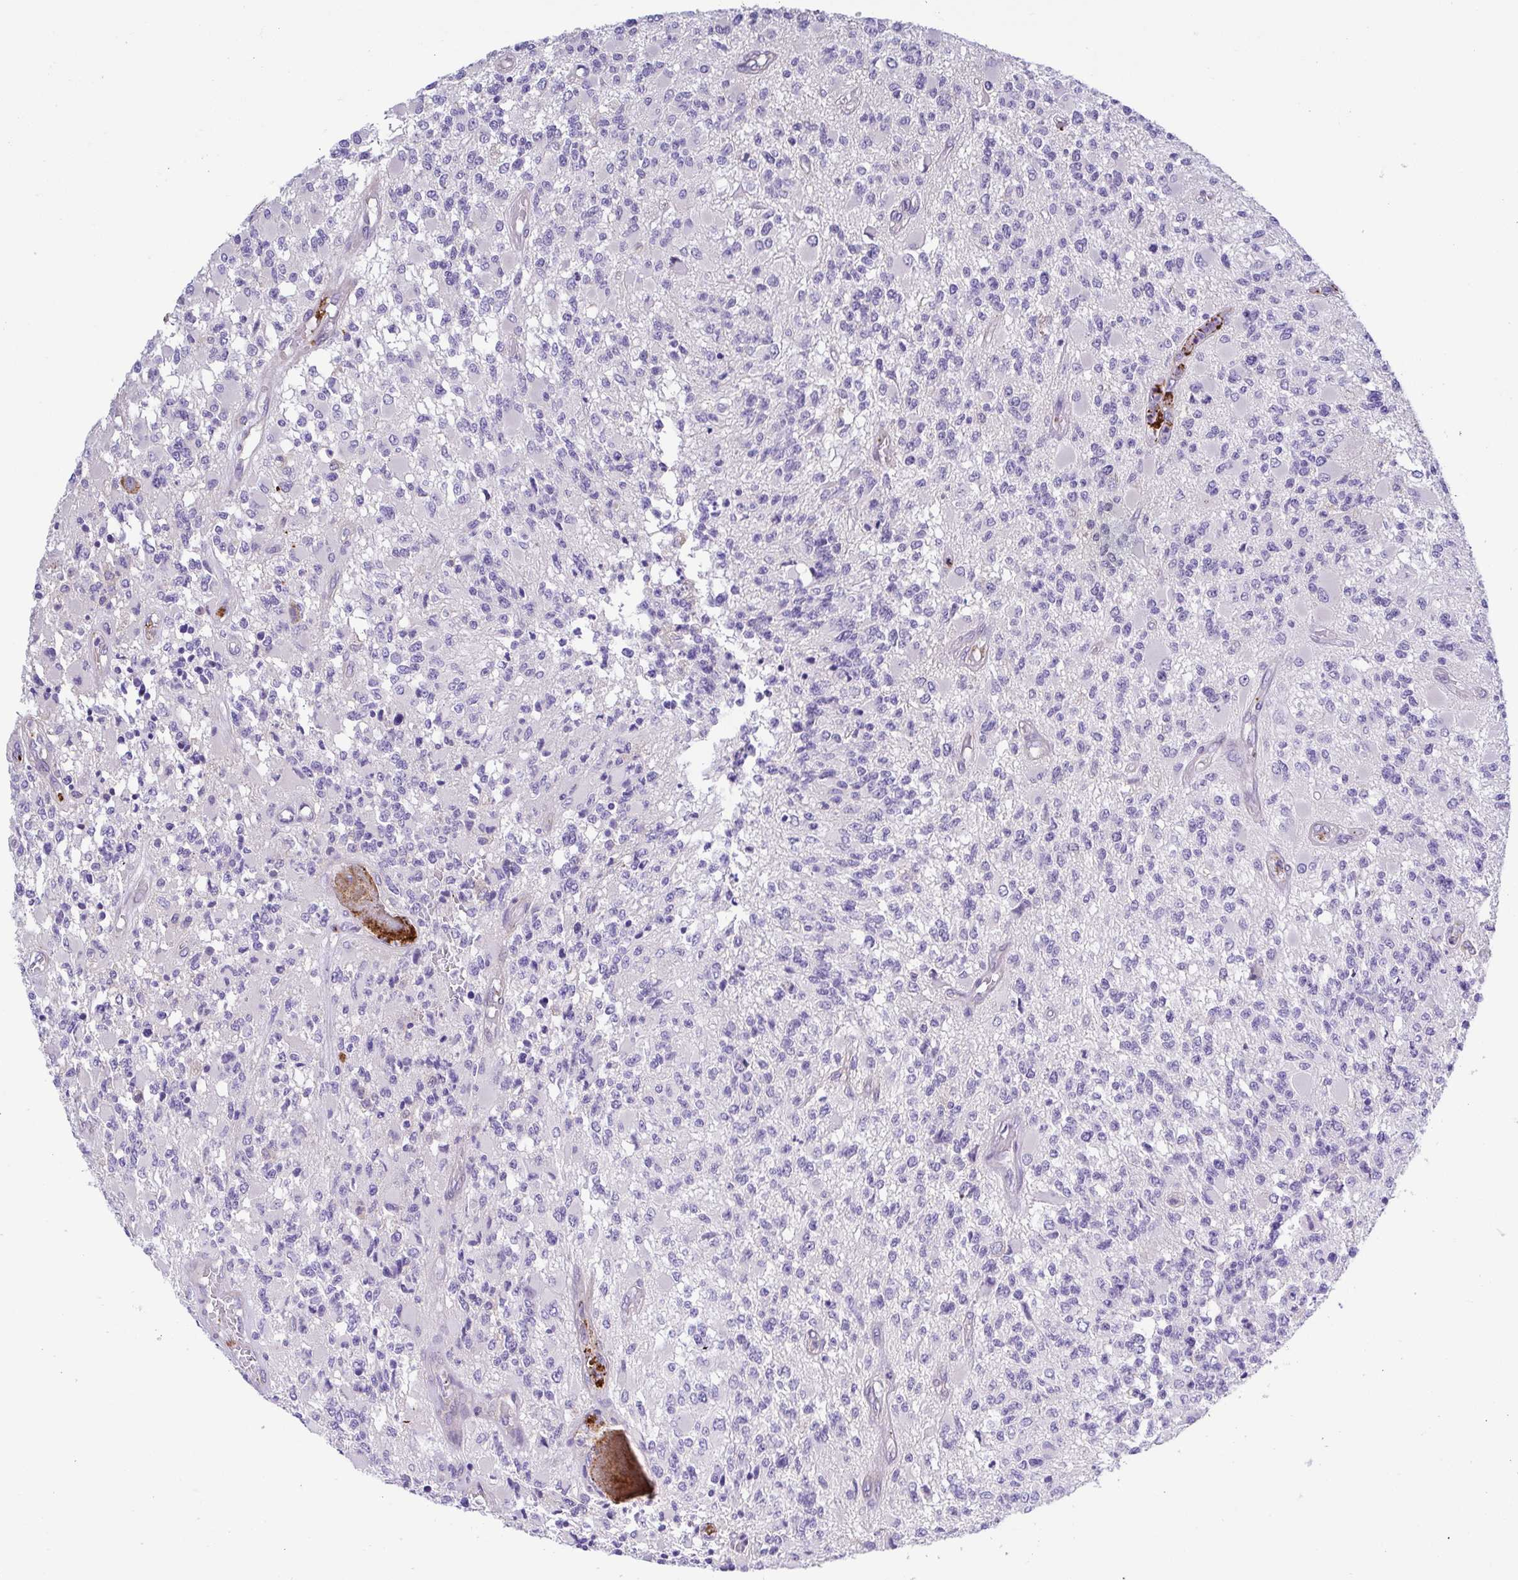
{"staining": {"intensity": "negative", "quantity": "none", "location": "none"}, "tissue": "glioma", "cell_type": "Tumor cells", "image_type": "cancer", "snomed": [{"axis": "morphology", "description": "Glioma, malignant, High grade"}, {"axis": "topography", "description": "Brain"}], "caption": "Glioma was stained to show a protein in brown. There is no significant positivity in tumor cells.", "gene": "PRR14L", "patient": {"sex": "female", "age": 63}}